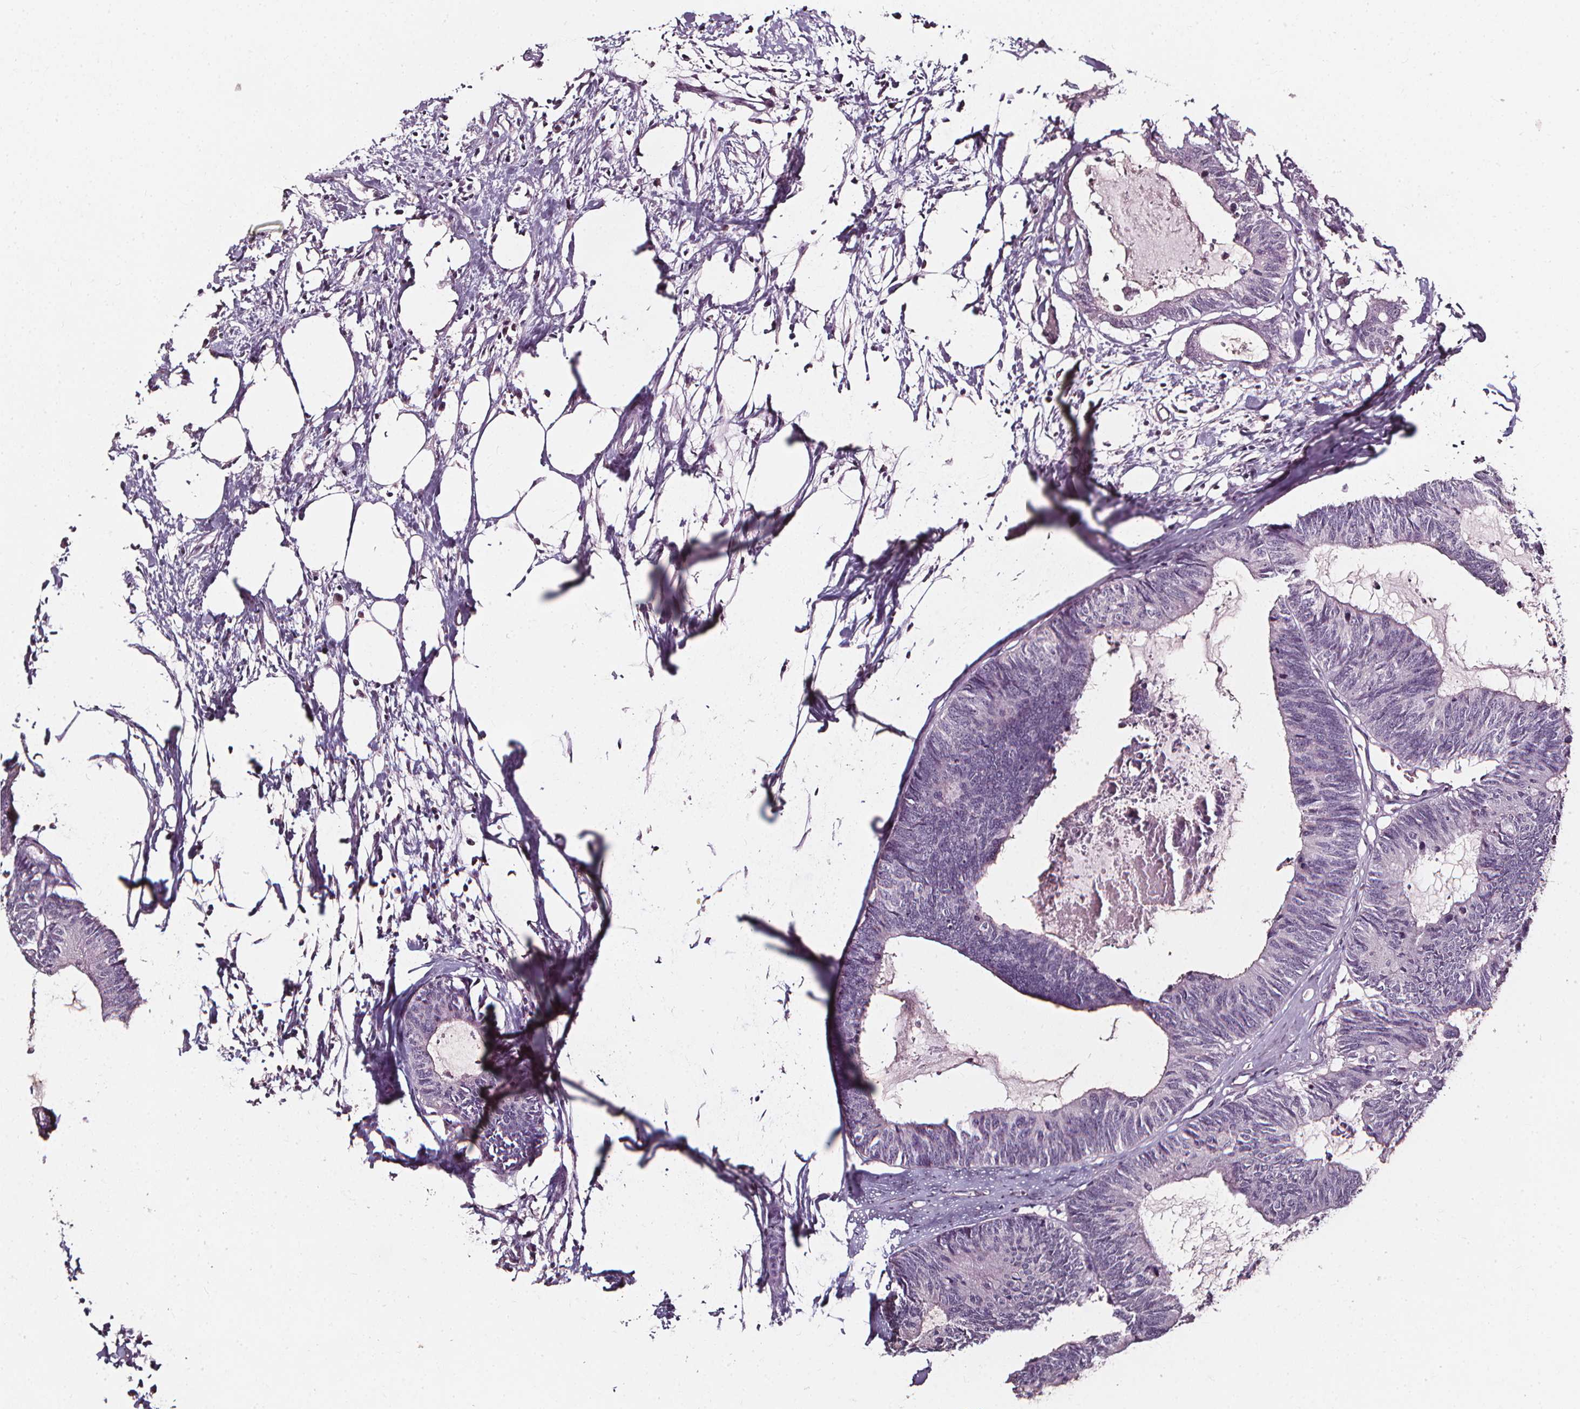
{"staining": {"intensity": "negative", "quantity": "none", "location": "none"}, "tissue": "colorectal cancer", "cell_type": "Tumor cells", "image_type": "cancer", "snomed": [{"axis": "morphology", "description": "Adenocarcinoma, NOS"}, {"axis": "topography", "description": "Colon"}, {"axis": "topography", "description": "Rectum"}], "caption": "IHC histopathology image of colorectal cancer stained for a protein (brown), which shows no staining in tumor cells. (Brightfield microscopy of DAB (3,3'-diaminobenzidine) immunohistochemistry (IHC) at high magnification).", "gene": "DEFA5", "patient": {"sex": "male", "age": 57}}